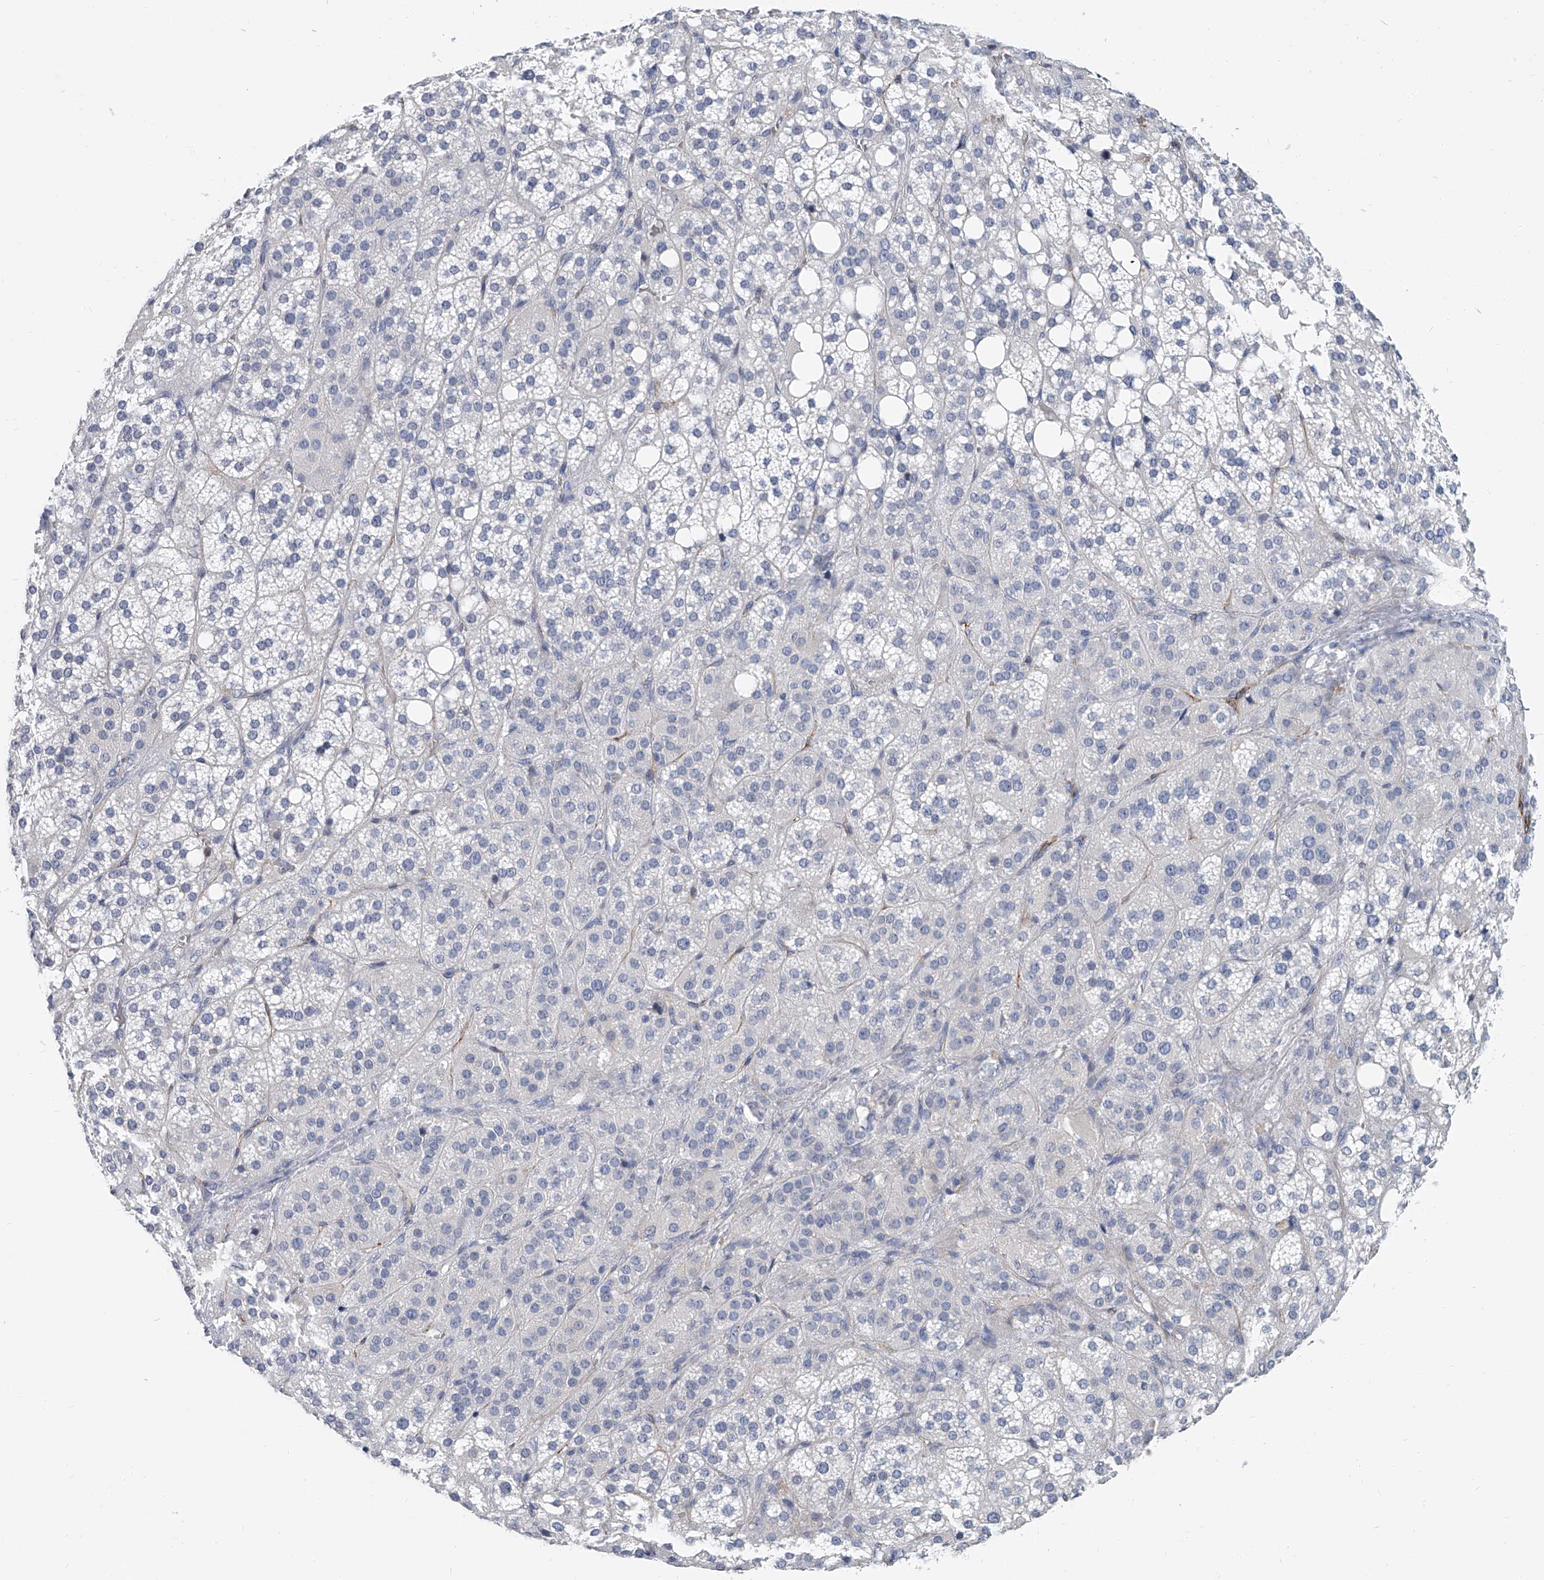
{"staining": {"intensity": "negative", "quantity": "none", "location": "none"}, "tissue": "adrenal gland", "cell_type": "Glandular cells", "image_type": "normal", "snomed": [{"axis": "morphology", "description": "Normal tissue, NOS"}, {"axis": "topography", "description": "Adrenal gland"}], "caption": "There is no significant staining in glandular cells of adrenal gland. The staining was performed using DAB to visualize the protein expression in brown, while the nuclei were stained in blue with hematoxylin (Magnification: 20x).", "gene": "KIRREL1", "patient": {"sex": "female", "age": 59}}